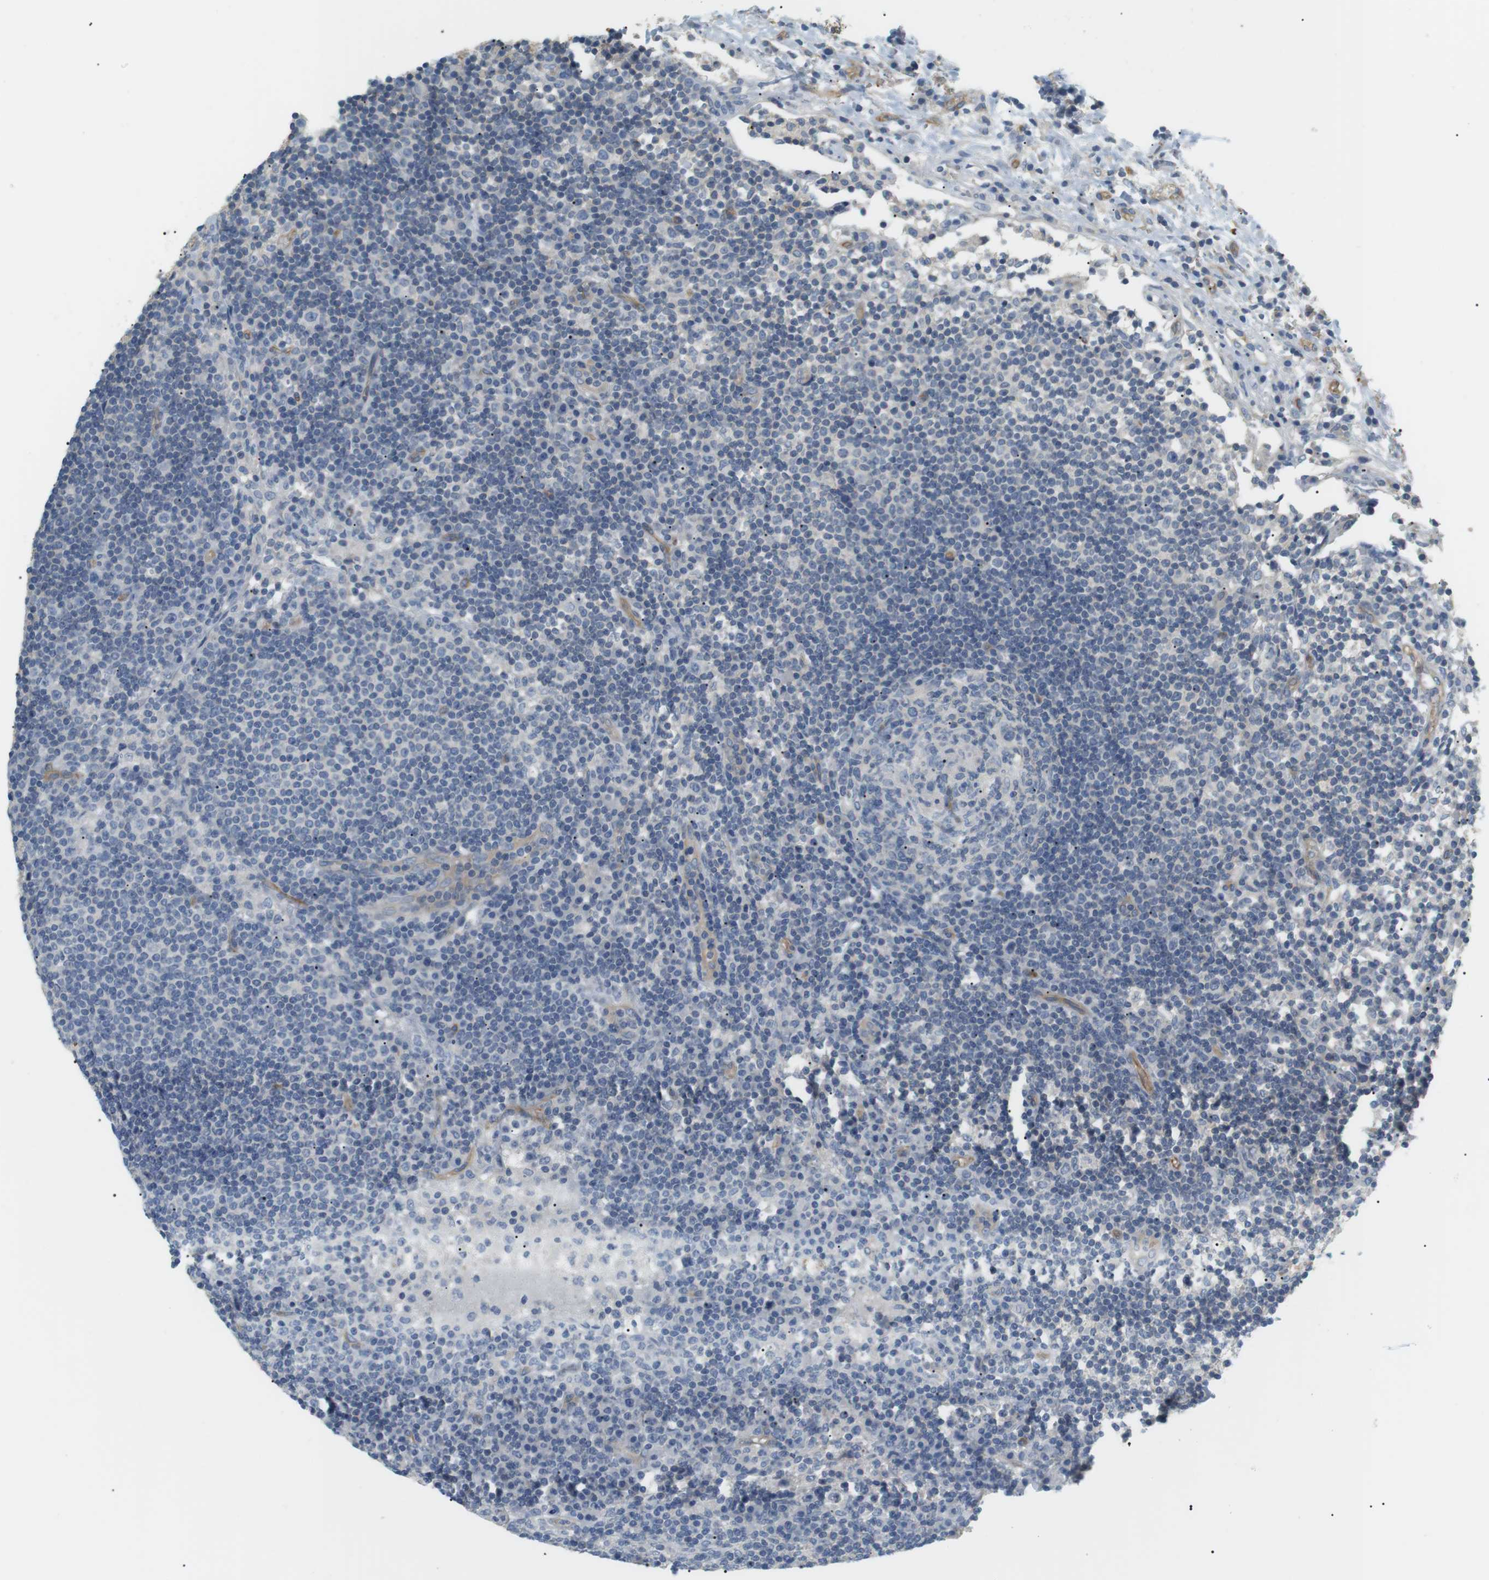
{"staining": {"intensity": "negative", "quantity": "none", "location": "none"}, "tissue": "lymph node", "cell_type": "Germinal center cells", "image_type": "normal", "snomed": [{"axis": "morphology", "description": "Normal tissue, NOS"}, {"axis": "topography", "description": "Lymph node"}], "caption": "An IHC histopathology image of normal lymph node is shown. There is no staining in germinal center cells of lymph node.", "gene": "ADCY10", "patient": {"sex": "female", "age": 53}}